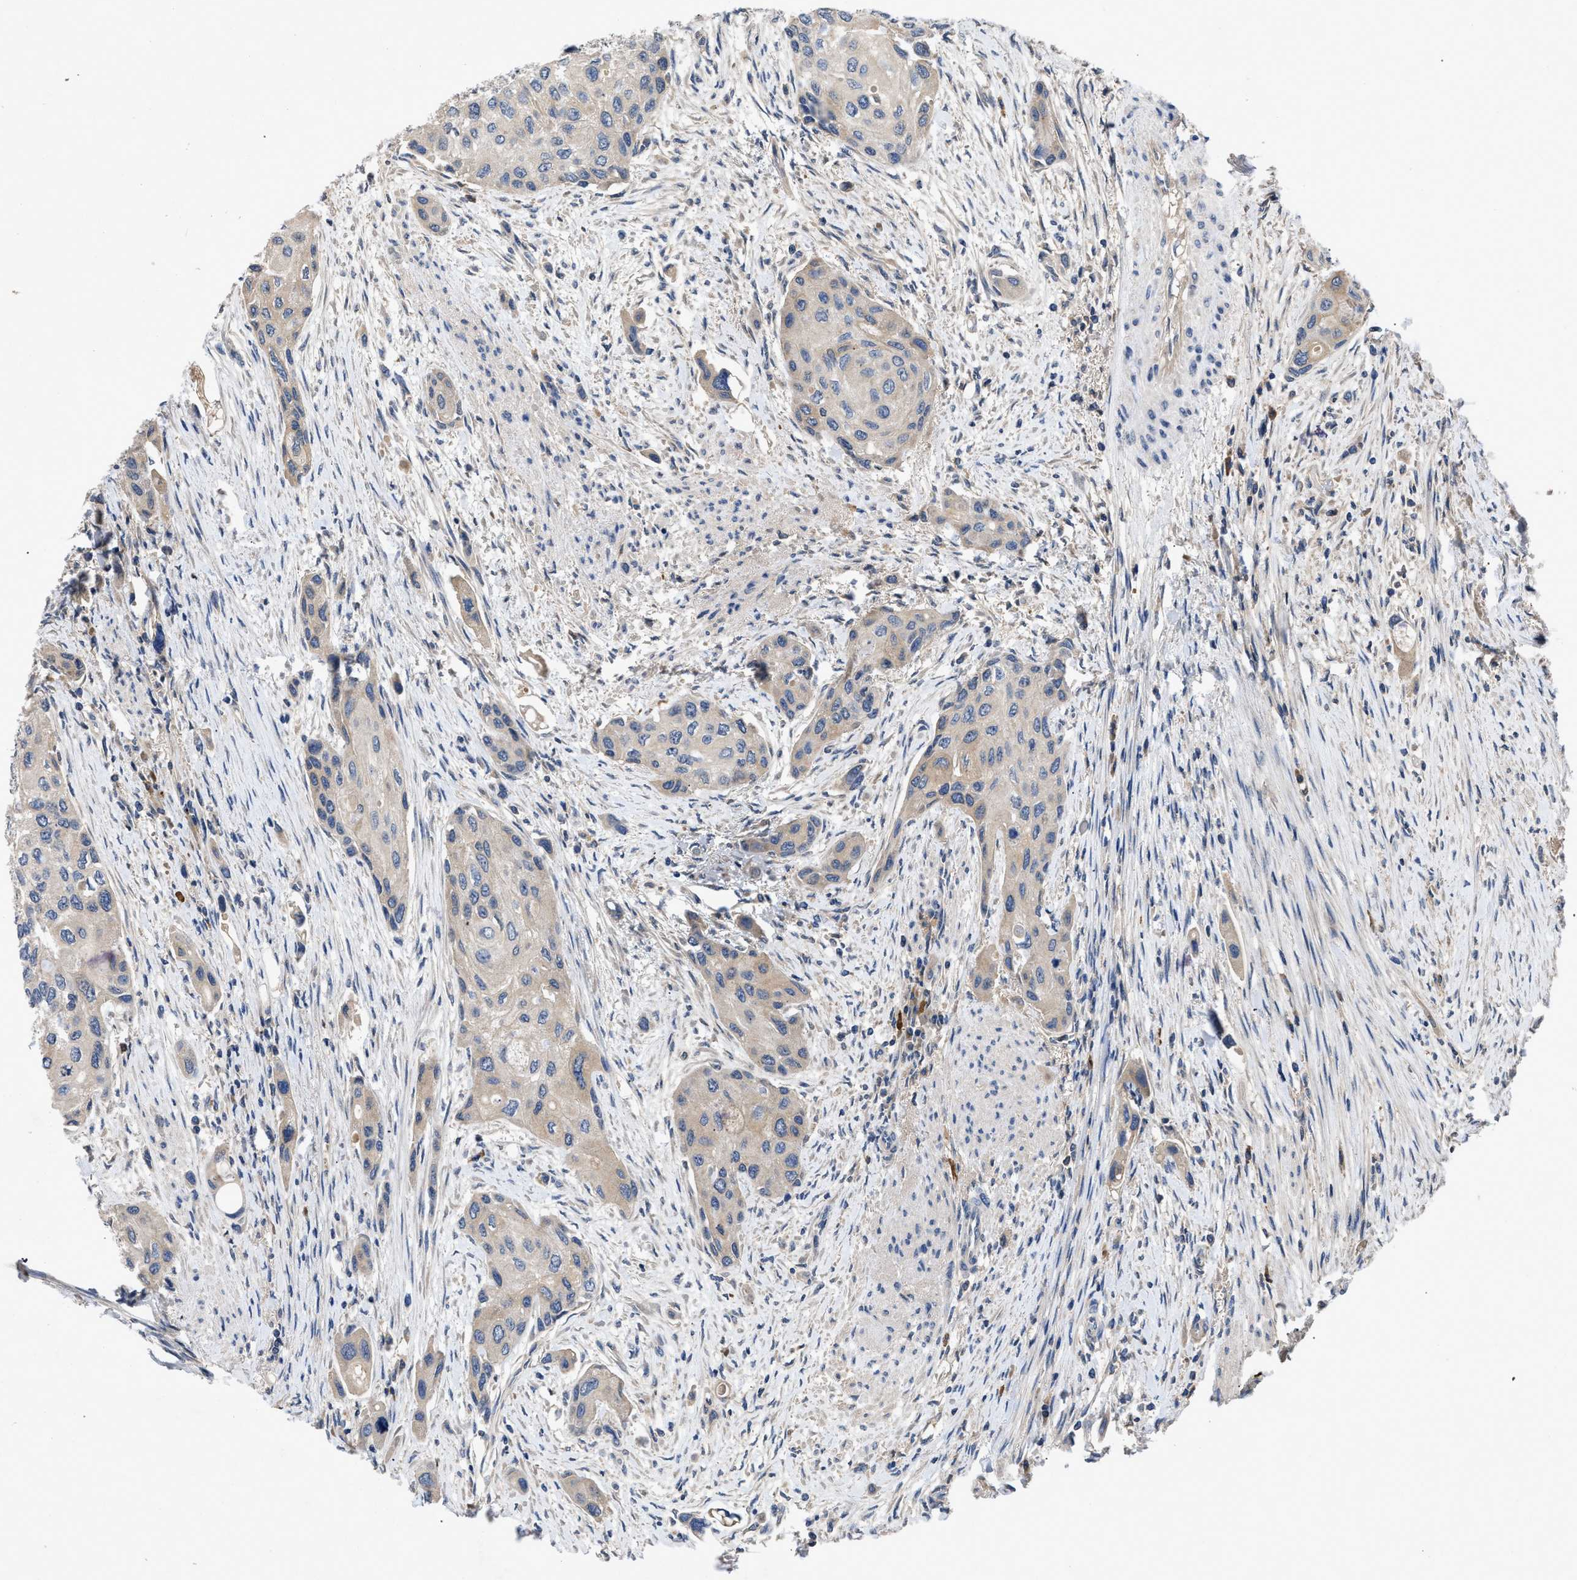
{"staining": {"intensity": "weak", "quantity": "<25%", "location": "cytoplasmic/membranous"}, "tissue": "urothelial cancer", "cell_type": "Tumor cells", "image_type": "cancer", "snomed": [{"axis": "morphology", "description": "Urothelial carcinoma, High grade"}, {"axis": "topography", "description": "Urinary bladder"}], "caption": "Image shows no protein staining in tumor cells of urothelial cancer tissue.", "gene": "VPS4A", "patient": {"sex": "female", "age": 56}}